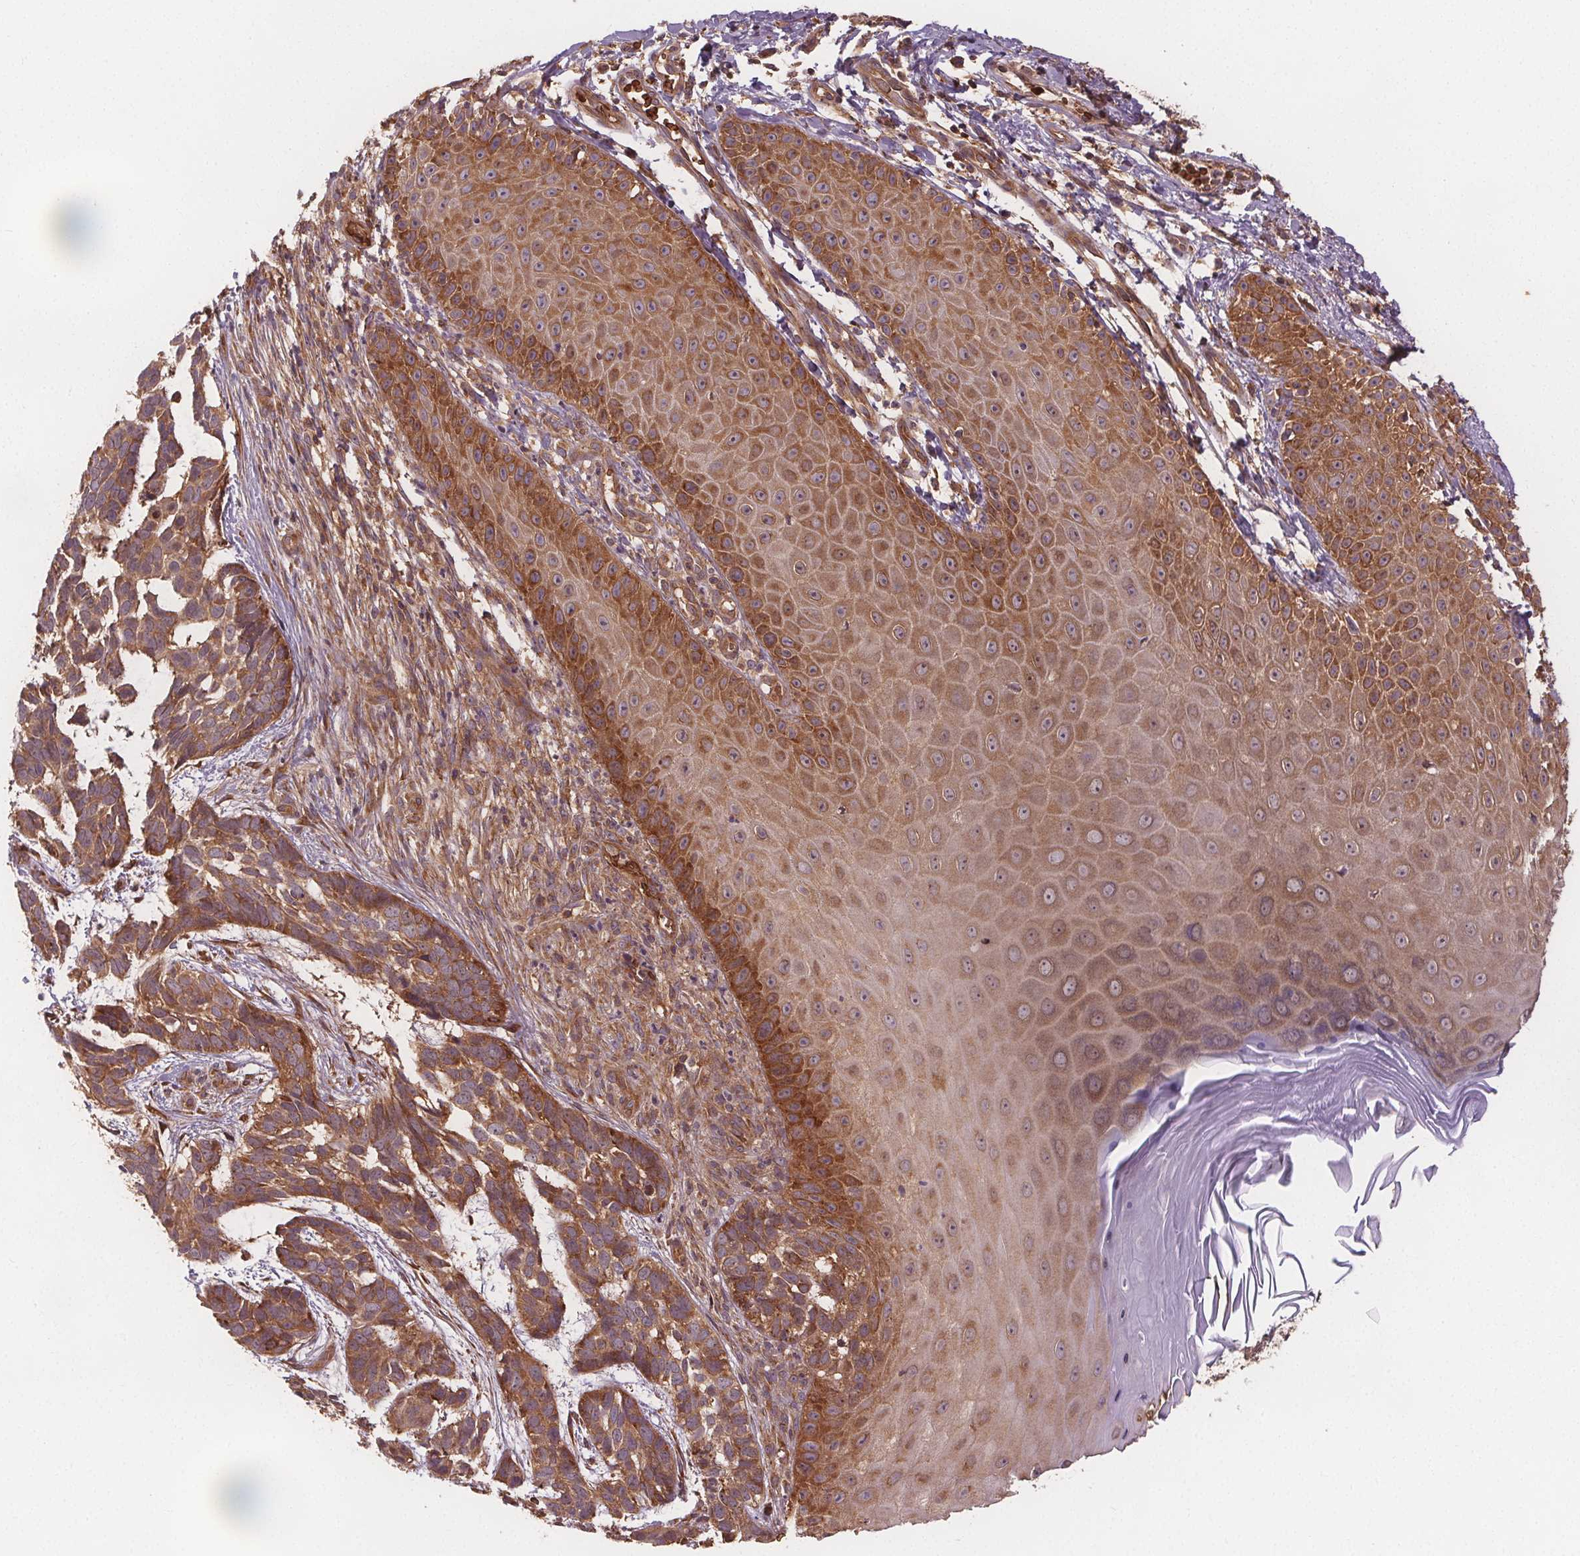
{"staining": {"intensity": "moderate", "quantity": ">75%", "location": "cytoplasmic/membranous"}, "tissue": "skin cancer", "cell_type": "Tumor cells", "image_type": "cancer", "snomed": [{"axis": "morphology", "description": "Basal cell carcinoma"}, {"axis": "topography", "description": "Skin"}], "caption": "Protein positivity by IHC shows moderate cytoplasmic/membranous positivity in approximately >75% of tumor cells in basal cell carcinoma (skin).", "gene": "EIF3D", "patient": {"sex": "male", "age": 78}}